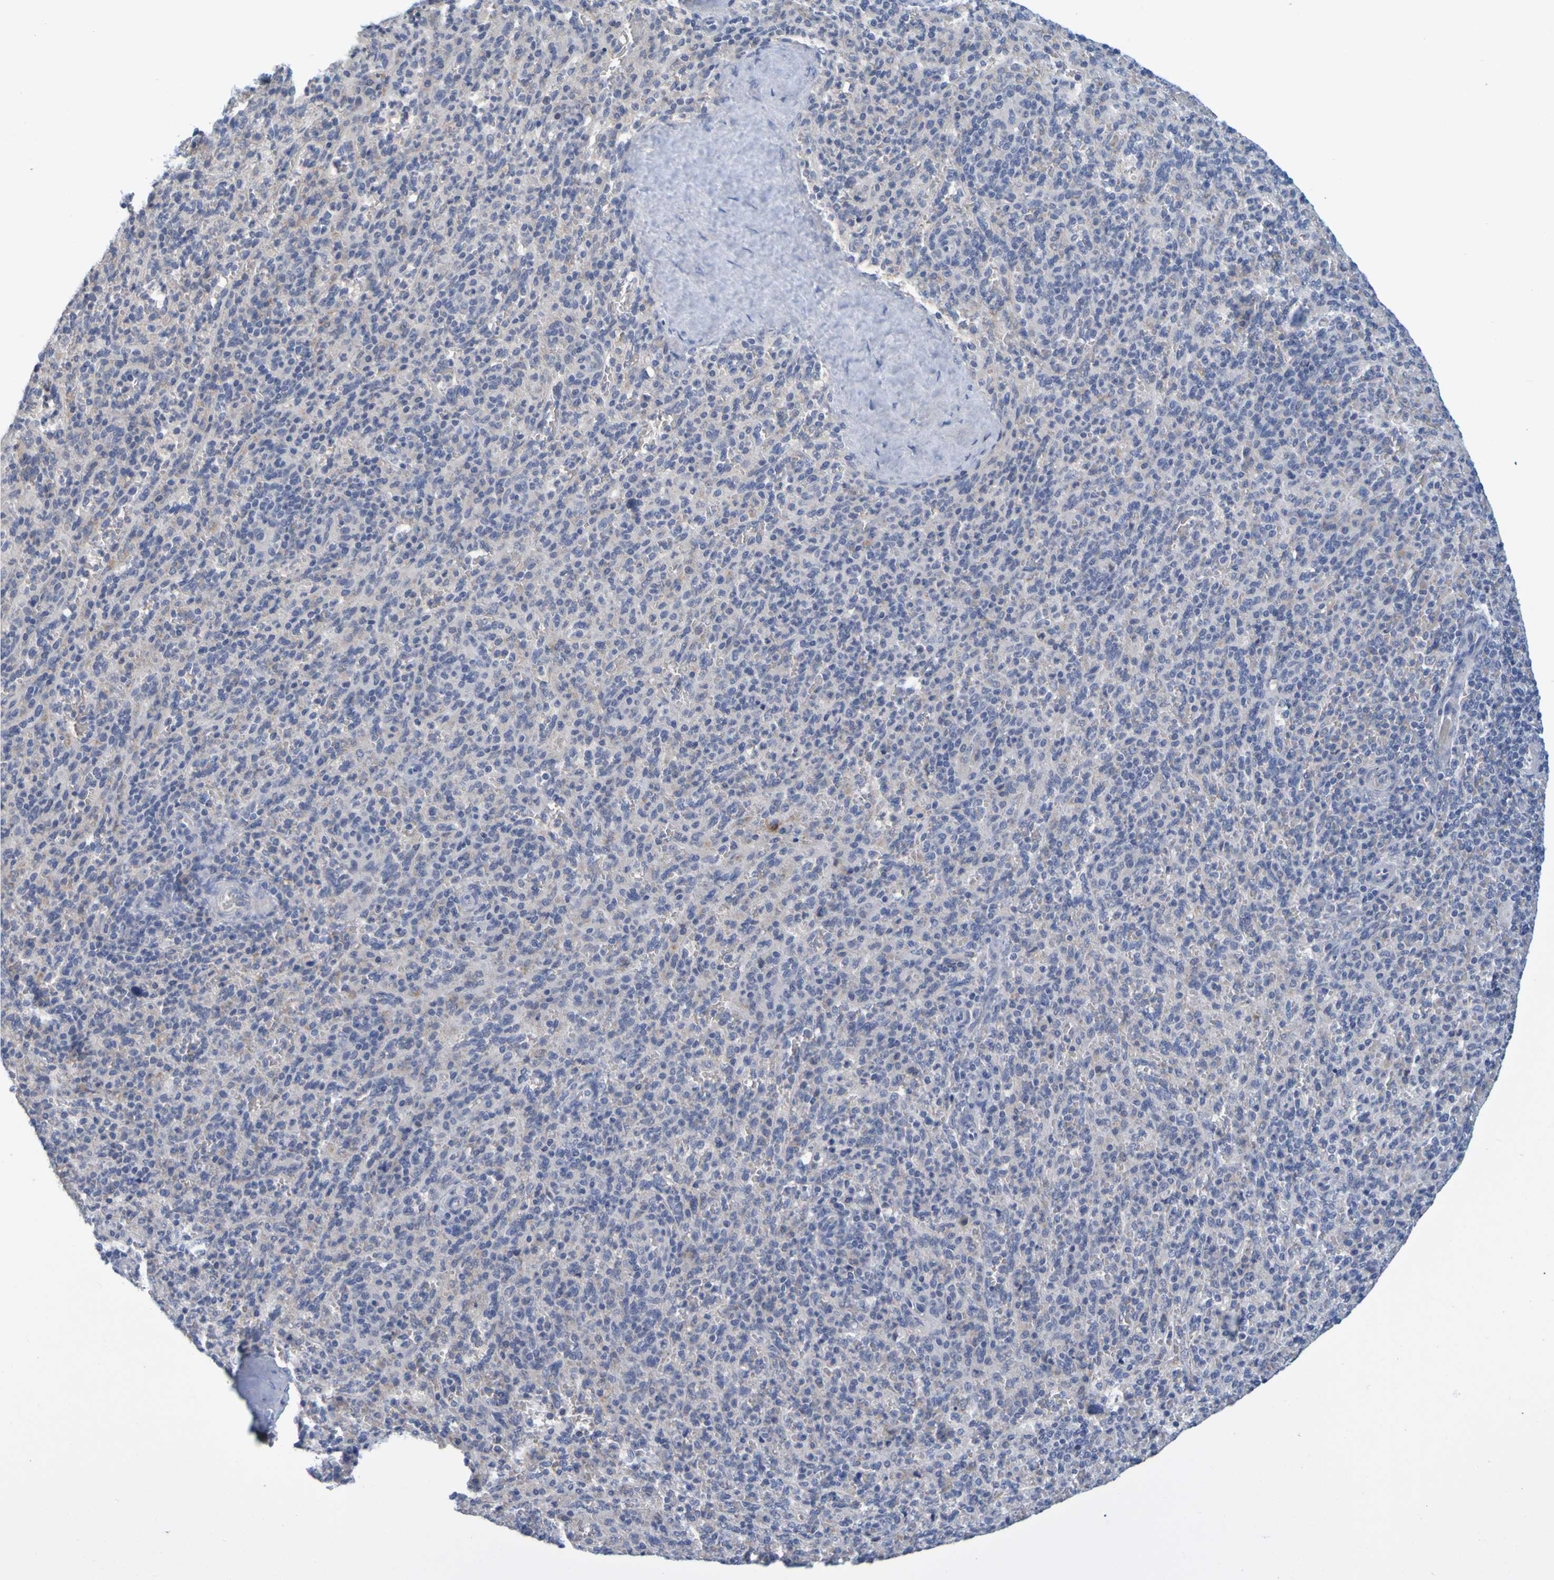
{"staining": {"intensity": "negative", "quantity": "none", "location": "none"}, "tissue": "spleen", "cell_type": "Cells in red pulp", "image_type": "normal", "snomed": [{"axis": "morphology", "description": "Normal tissue, NOS"}, {"axis": "topography", "description": "Spleen"}], "caption": "An IHC micrograph of benign spleen is shown. There is no staining in cells in red pulp of spleen.", "gene": "ENDOU", "patient": {"sex": "male", "age": 36}}